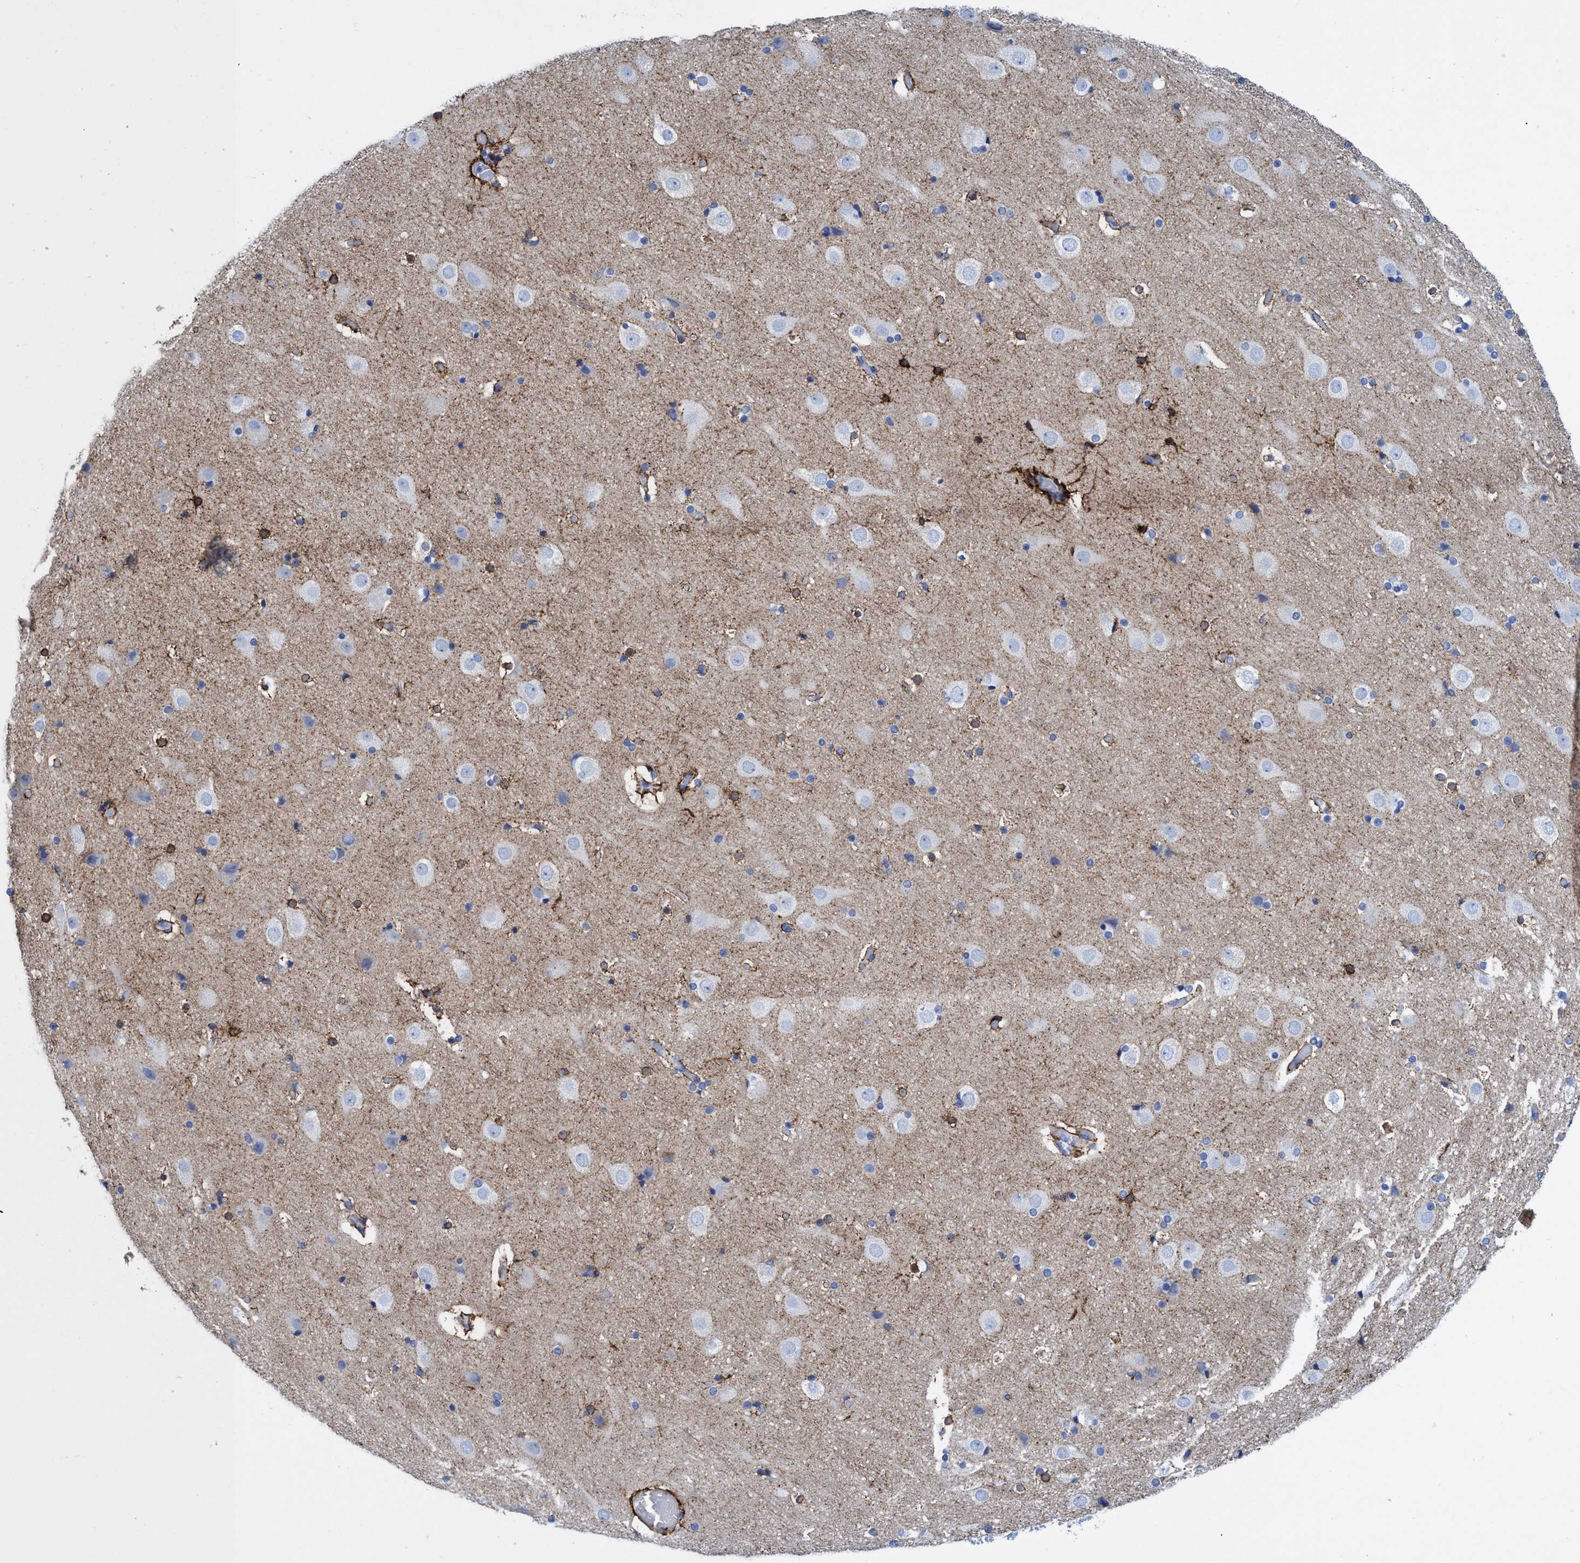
{"staining": {"intensity": "negative", "quantity": "none", "location": "none"}, "tissue": "cerebral cortex", "cell_type": "Endothelial cells", "image_type": "normal", "snomed": [{"axis": "morphology", "description": "Normal tissue, NOS"}, {"axis": "topography", "description": "Cerebral cortex"}], "caption": "A high-resolution image shows immunohistochemistry (IHC) staining of benign cerebral cortex, which displays no significant expression in endothelial cells.", "gene": "PLPPR1", "patient": {"sex": "male", "age": 57}}